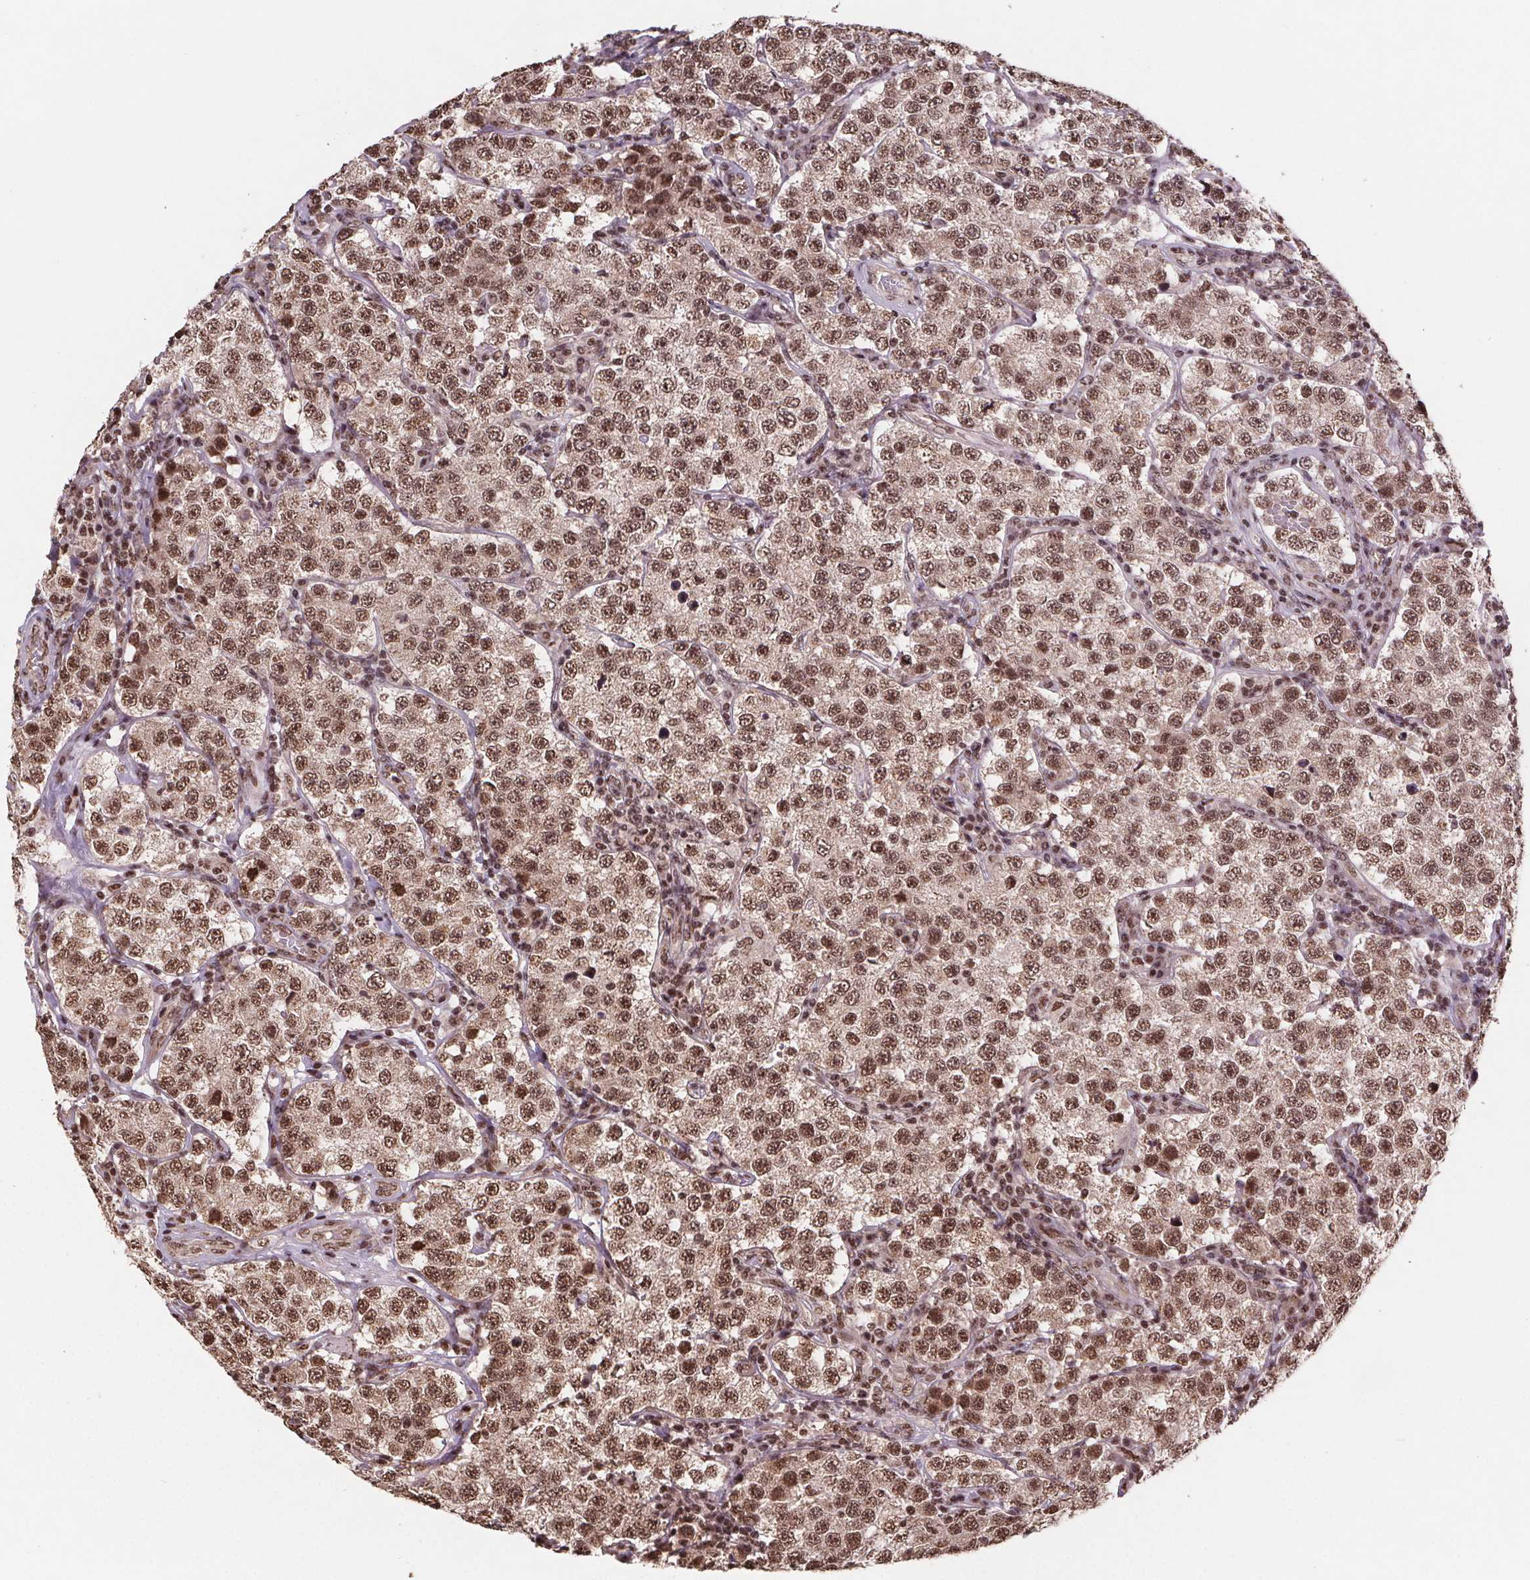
{"staining": {"intensity": "moderate", "quantity": ">75%", "location": "nuclear"}, "tissue": "testis cancer", "cell_type": "Tumor cells", "image_type": "cancer", "snomed": [{"axis": "morphology", "description": "Seminoma, NOS"}, {"axis": "topography", "description": "Testis"}], "caption": "This micrograph displays immunohistochemistry staining of human testis cancer, with medium moderate nuclear expression in approximately >75% of tumor cells.", "gene": "JARID2", "patient": {"sex": "male", "age": 34}}